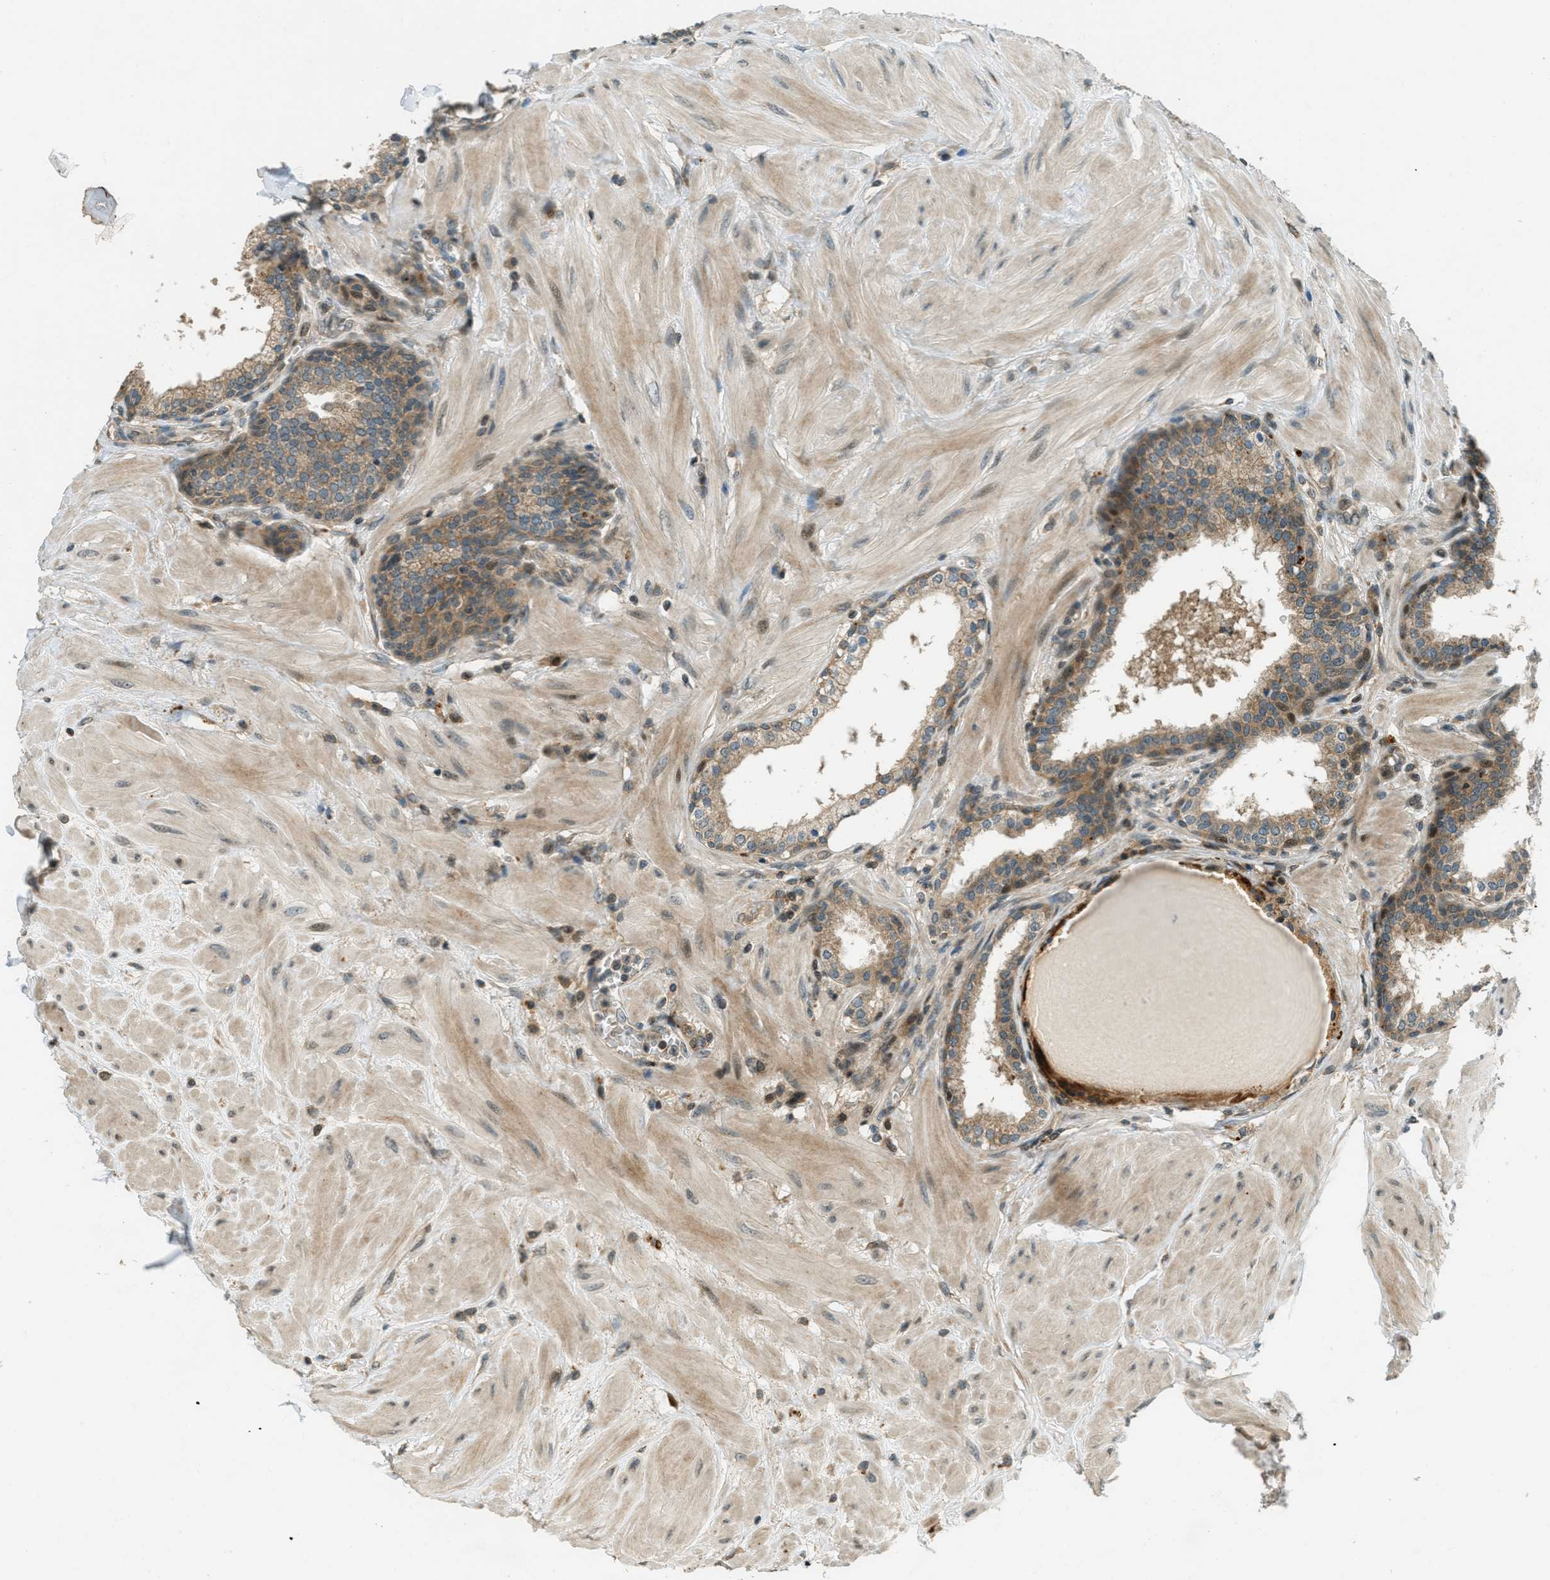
{"staining": {"intensity": "moderate", "quantity": ">75%", "location": "cytoplasmic/membranous"}, "tissue": "prostate", "cell_type": "Glandular cells", "image_type": "normal", "snomed": [{"axis": "morphology", "description": "Normal tissue, NOS"}, {"axis": "topography", "description": "Prostate"}], "caption": "Unremarkable prostate reveals moderate cytoplasmic/membranous expression in about >75% of glandular cells, visualized by immunohistochemistry.", "gene": "PTPN23", "patient": {"sex": "male", "age": 51}}